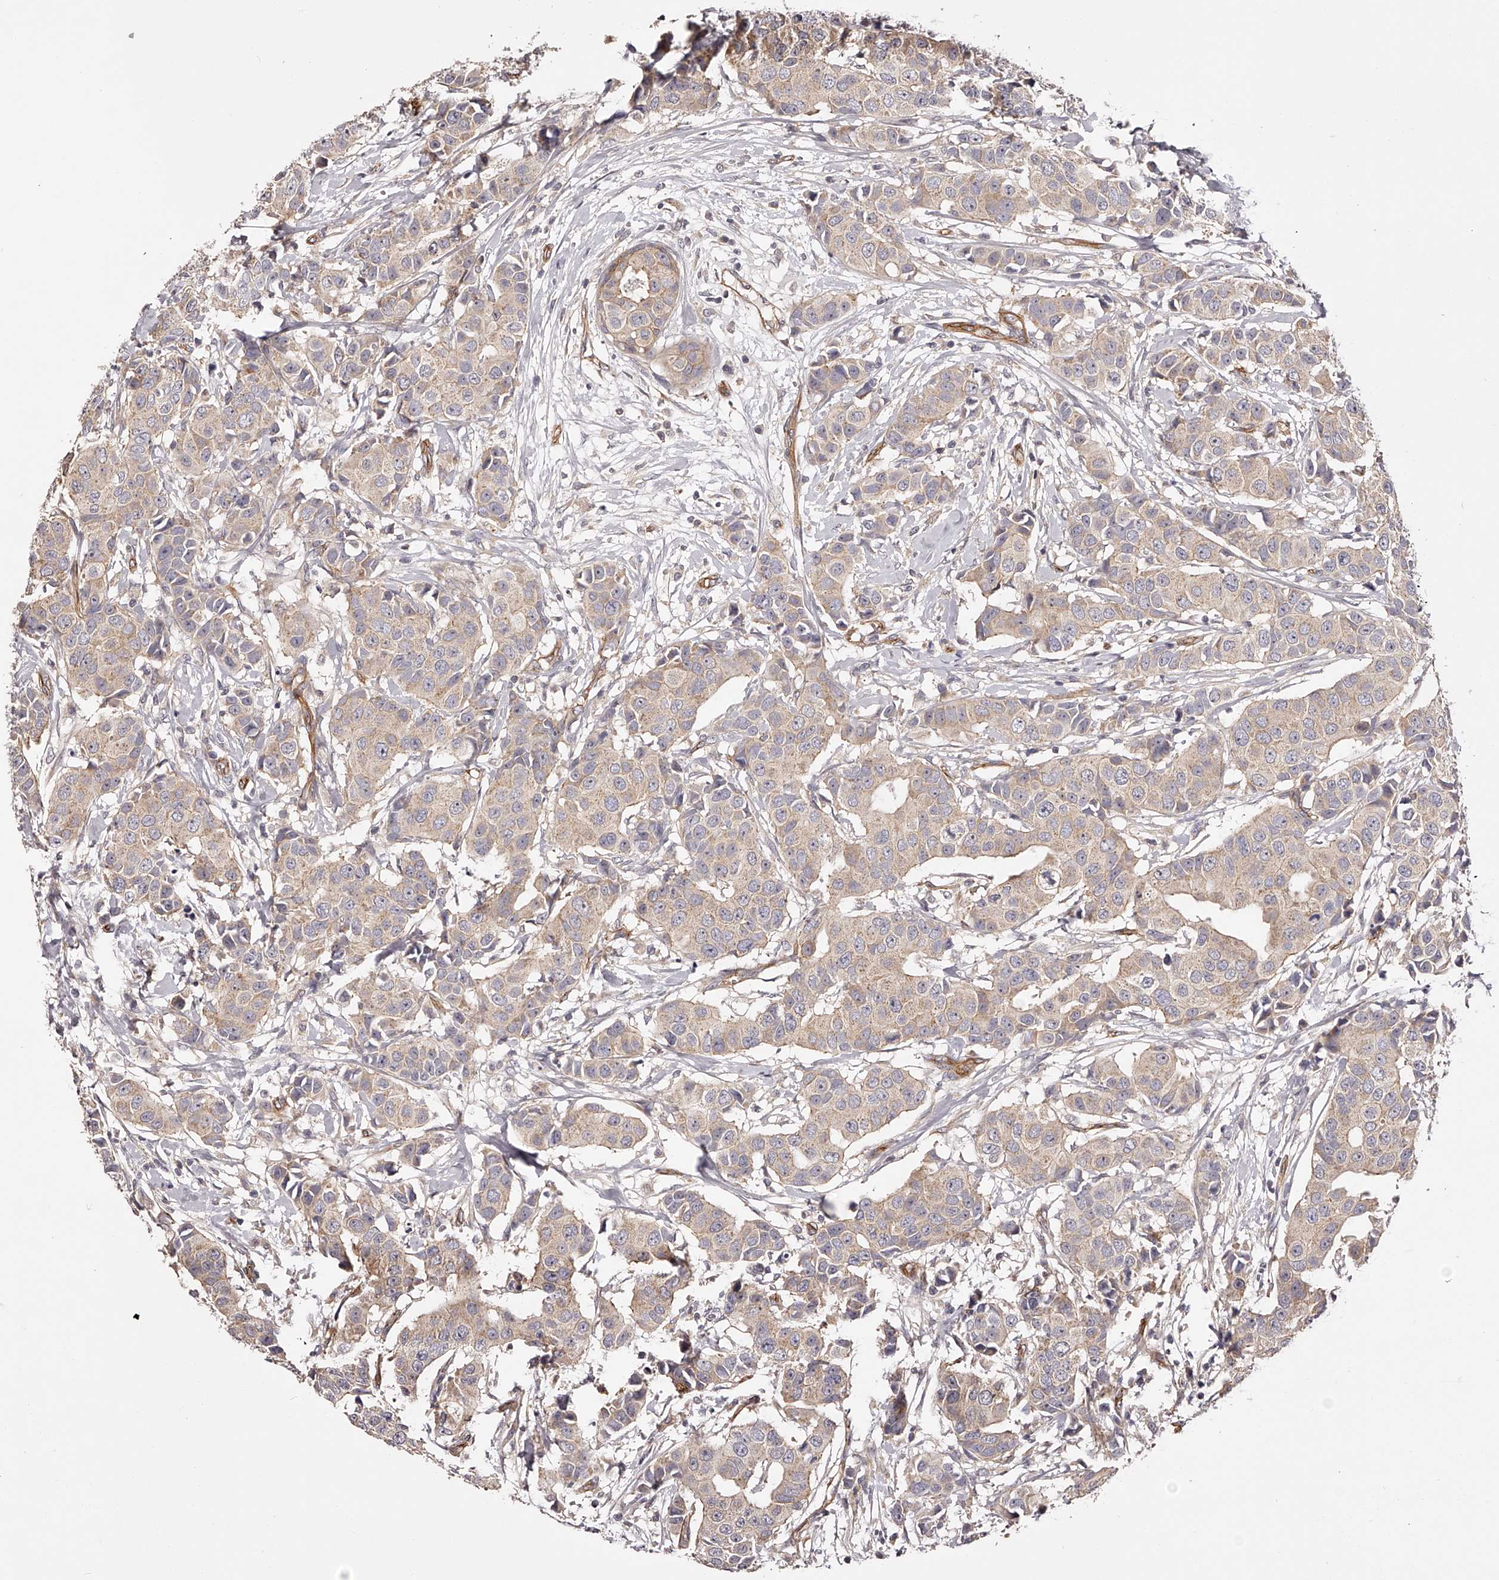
{"staining": {"intensity": "weak", "quantity": "25%-75%", "location": "cytoplasmic/membranous"}, "tissue": "breast cancer", "cell_type": "Tumor cells", "image_type": "cancer", "snomed": [{"axis": "morphology", "description": "Normal tissue, NOS"}, {"axis": "morphology", "description": "Duct carcinoma"}, {"axis": "topography", "description": "Breast"}], "caption": "DAB immunohistochemical staining of human breast cancer (intraductal carcinoma) exhibits weak cytoplasmic/membranous protein staining in about 25%-75% of tumor cells. (IHC, brightfield microscopy, high magnification).", "gene": "LTV1", "patient": {"sex": "female", "age": 39}}